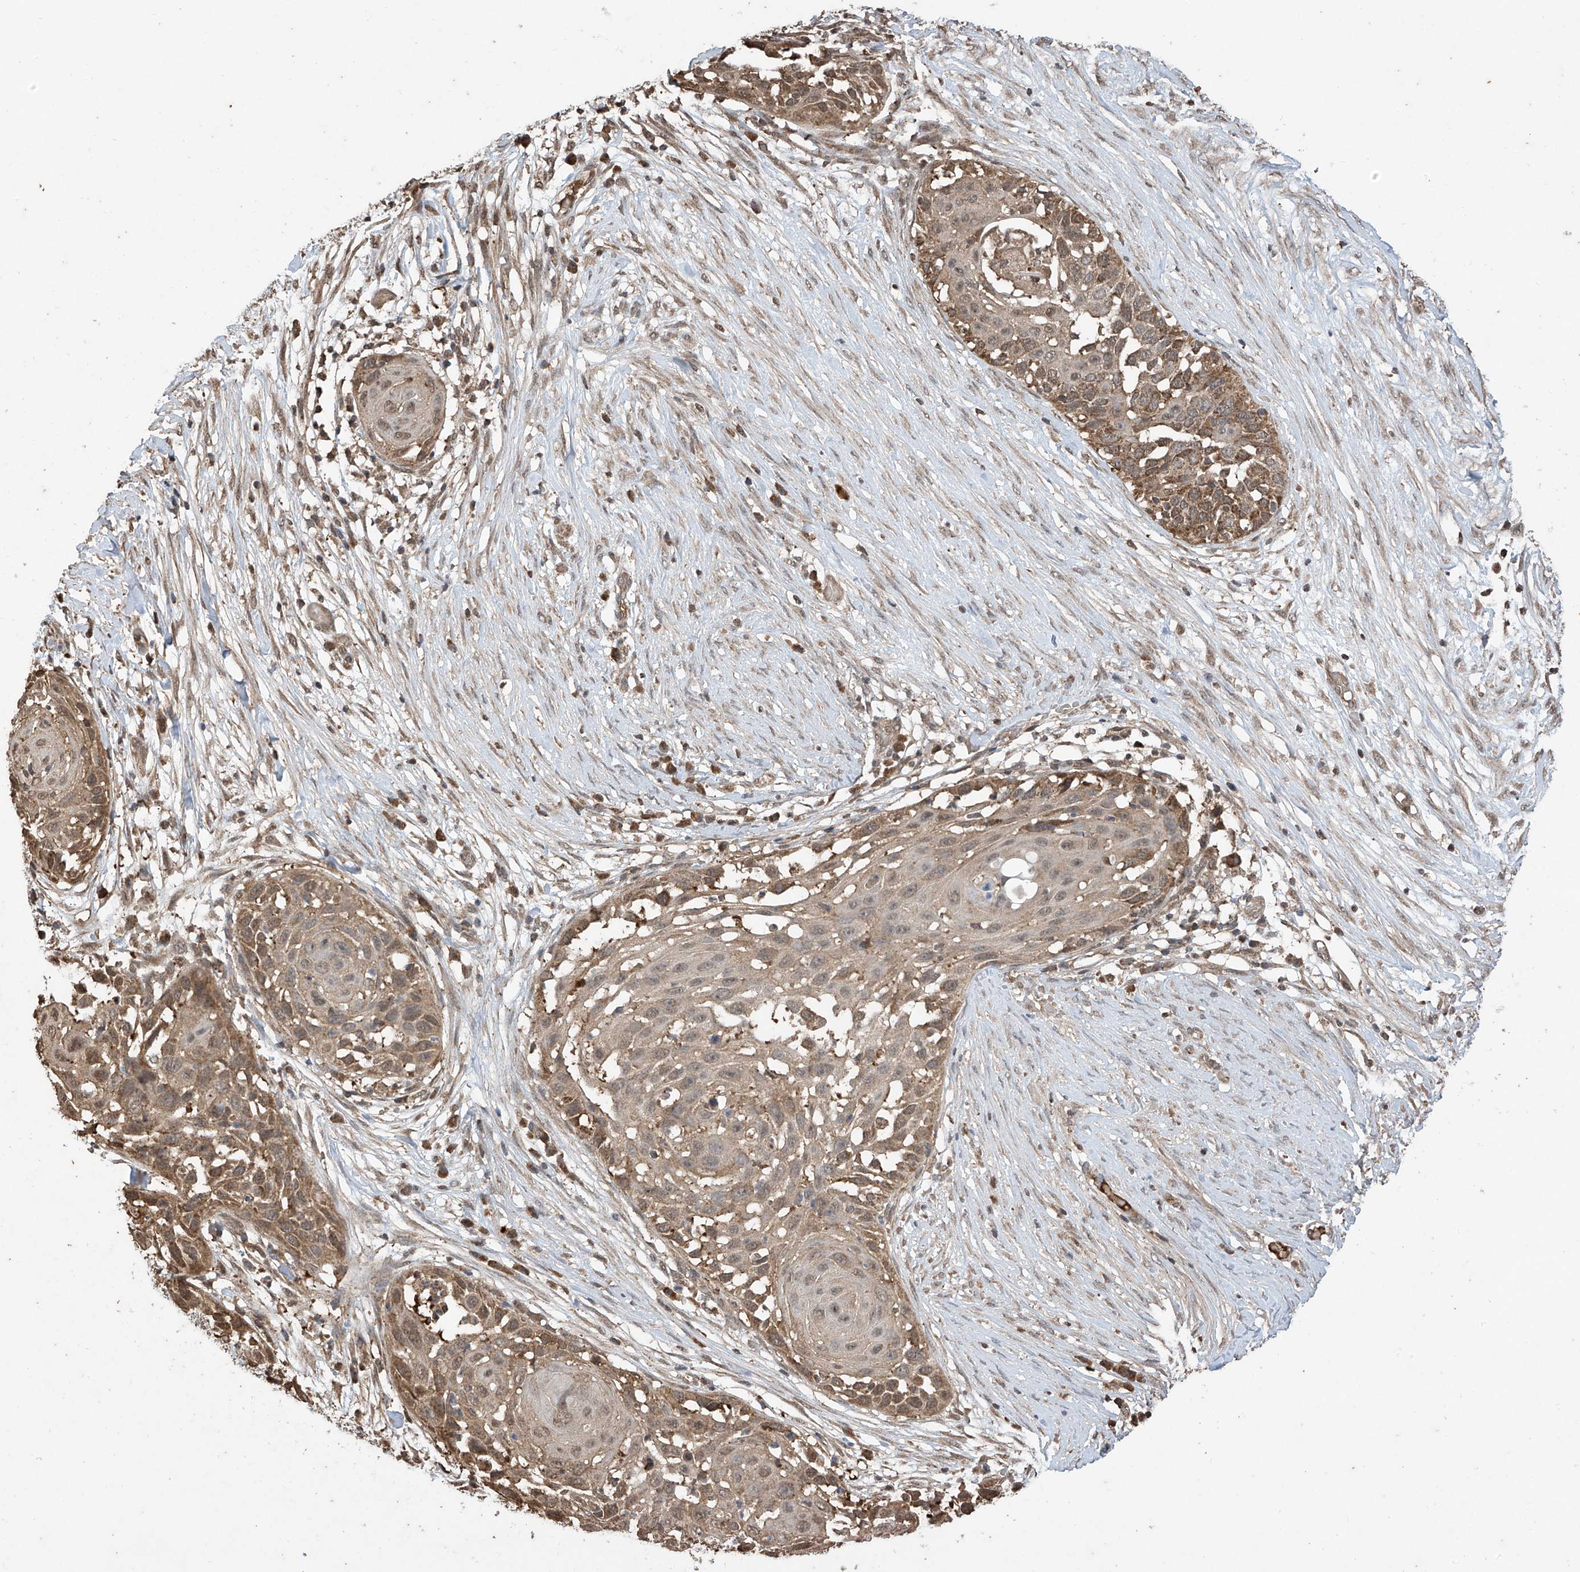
{"staining": {"intensity": "moderate", "quantity": ">75%", "location": "cytoplasmic/membranous"}, "tissue": "skin cancer", "cell_type": "Tumor cells", "image_type": "cancer", "snomed": [{"axis": "morphology", "description": "Squamous cell carcinoma, NOS"}, {"axis": "topography", "description": "Skin"}], "caption": "IHC staining of skin squamous cell carcinoma, which shows medium levels of moderate cytoplasmic/membranous expression in about >75% of tumor cells indicating moderate cytoplasmic/membranous protein positivity. The staining was performed using DAB (3,3'-diaminobenzidine) (brown) for protein detection and nuclei were counterstained in hematoxylin (blue).", "gene": "PNPT1", "patient": {"sex": "female", "age": 44}}